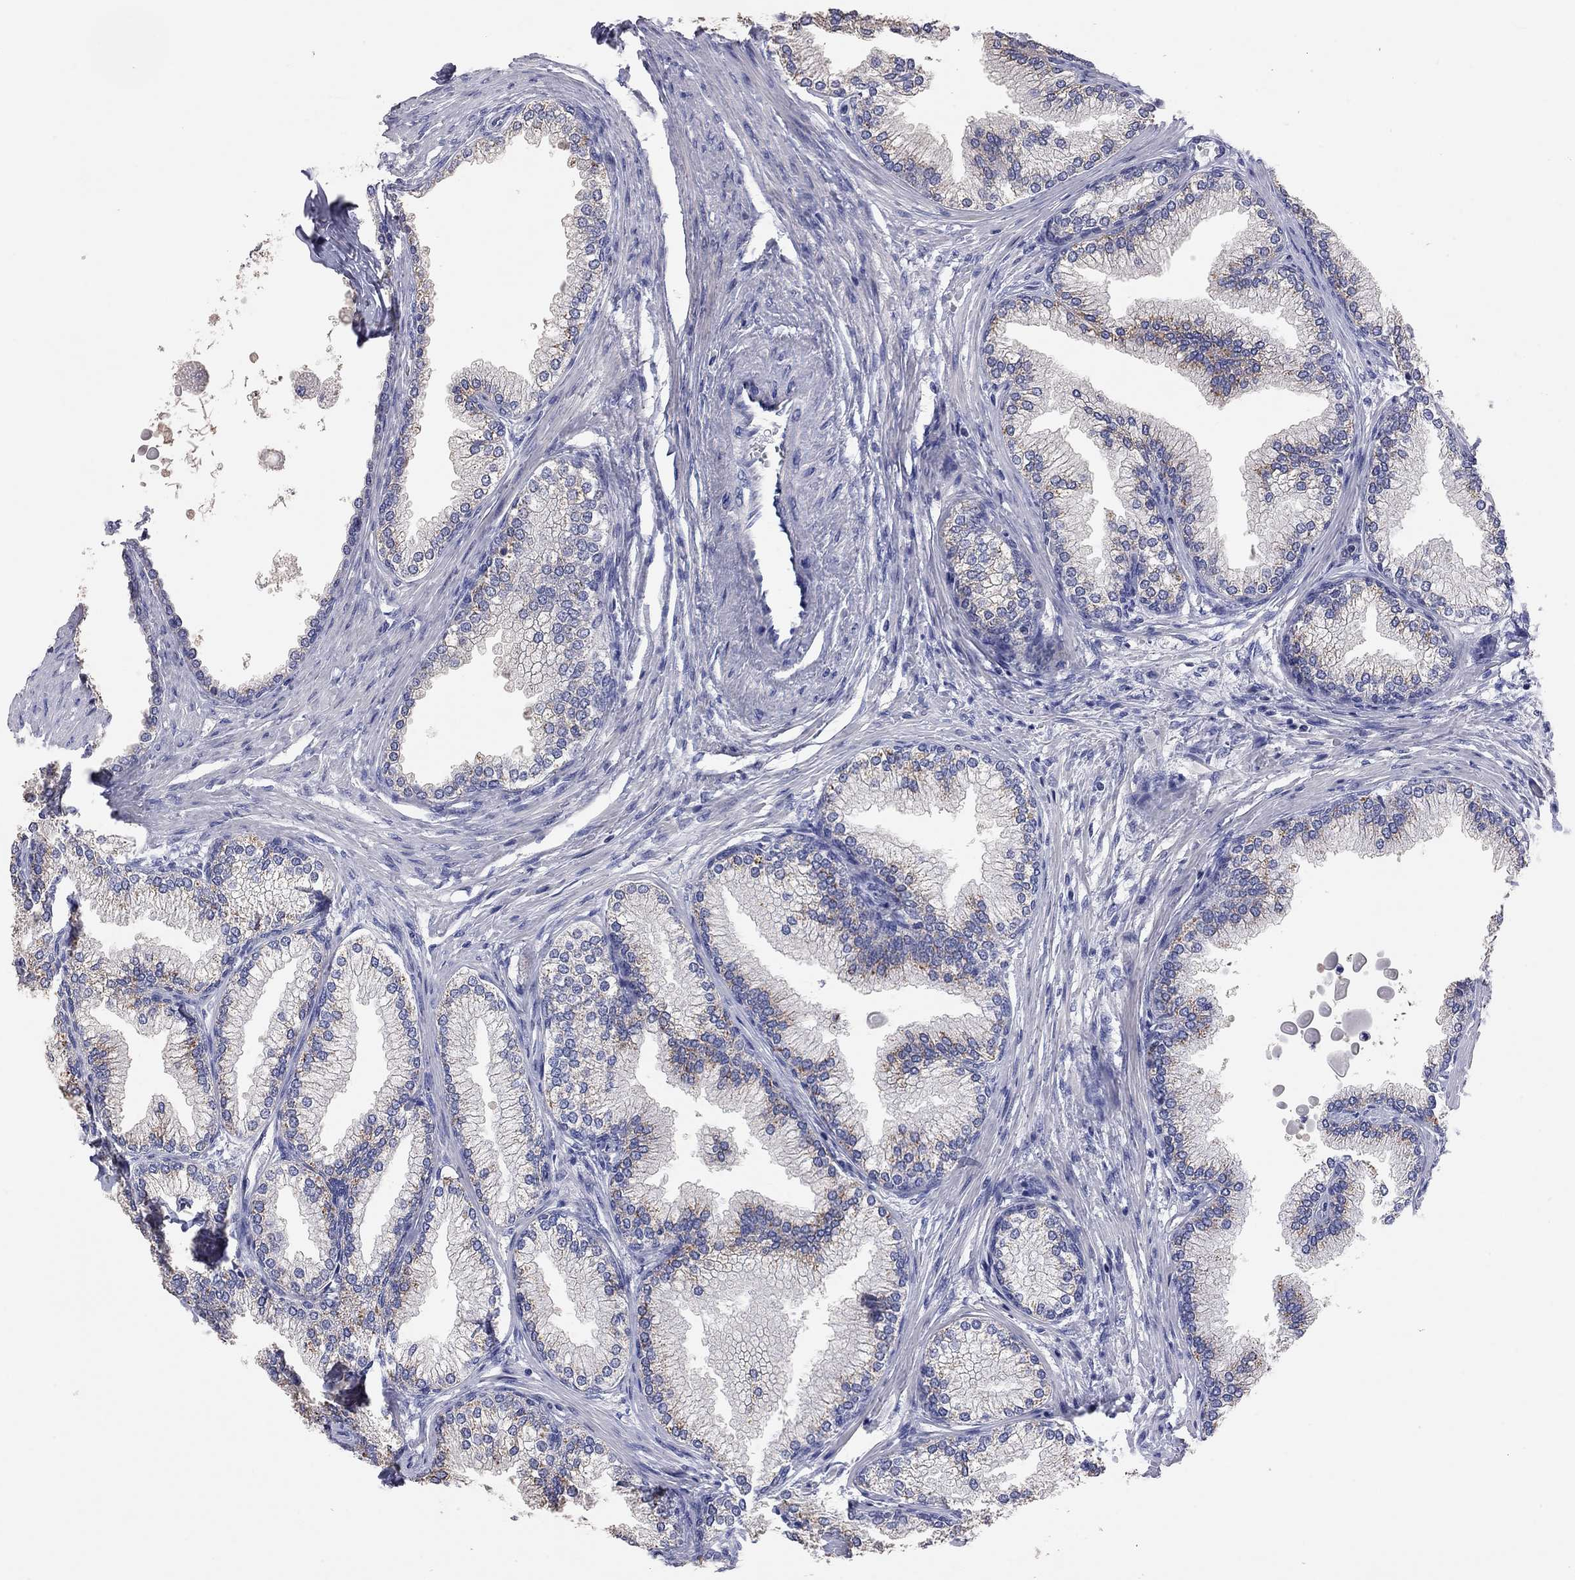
{"staining": {"intensity": "negative", "quantity": "none", "location": "none"}, "tissue": "prostate", "cell_type": "Glandular cells", "image_type": "normal", "snomed": [{"axis": "morphology", "description": "Normal tissue, NOS"}, {"axis": "topography", "description": "Prostate"}], "caption": "Immunohistochemistry micrograph of normal prostate: prostate stained with DAB (3,3'-diaminobenzidine) demonstrates no significant protein expression in glandular cells.", "gene": "KCNB1", "patient": {"sex": "male", "age": 72}}